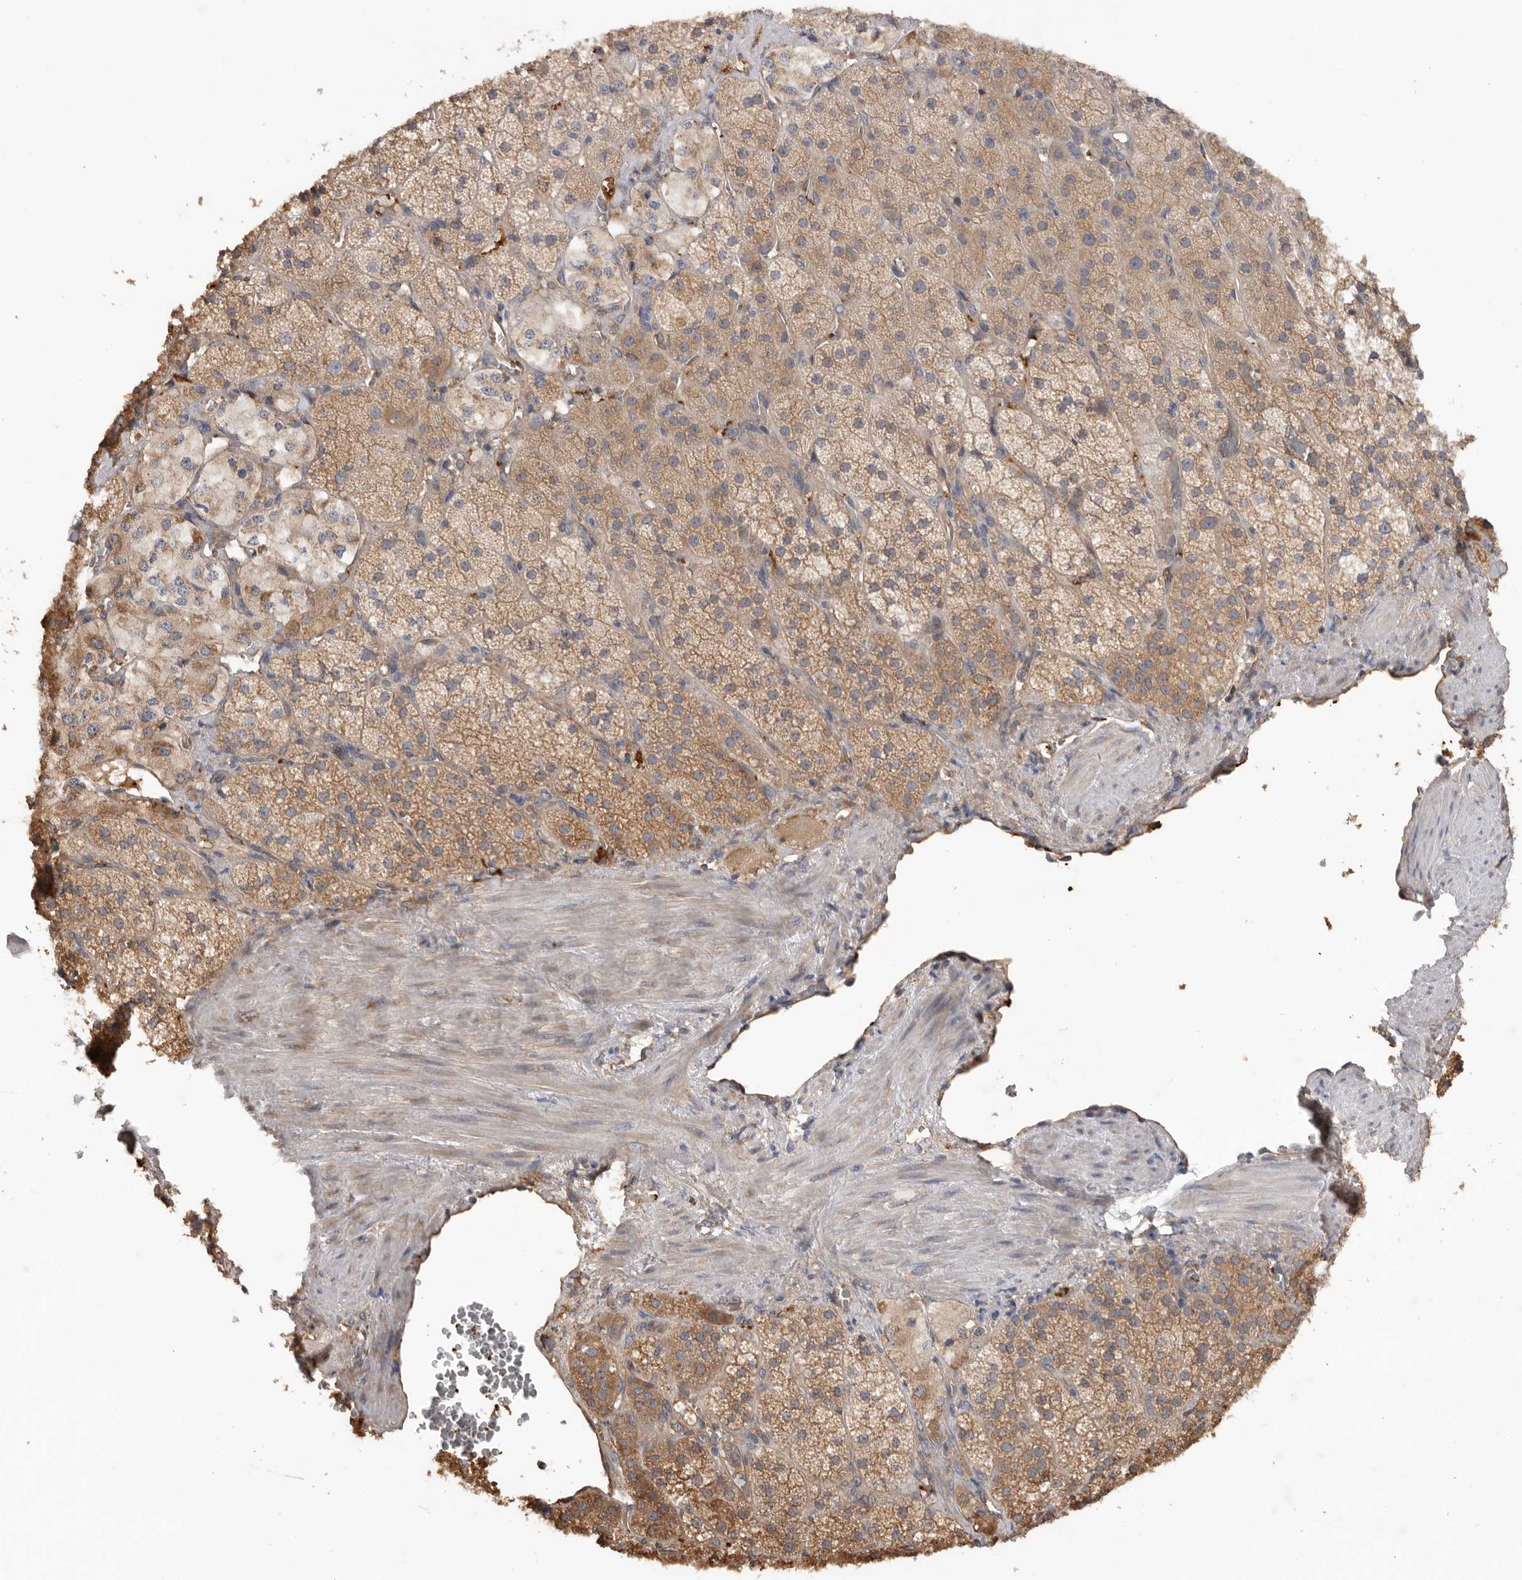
{"staining": {"intensity": "weak", "quantity": ">75%", "location": "cytoplasmic/membranous"}, "tissue": "adrenal gland", "cell_type": "Glandular cells", "image_type": "normal", "snomed": [{"axis": "morphology", "description": "Normal tissue, NOS"}, {"axis": "topography", "description": "Adrenal gland"}], "caption": "A low amount of weak cytoplasmic/membranous staining is seen in about >75% of glandular cells in benign adrenal gland.", "gene": "CDC42BPB", "patient": {"sex": "male", "age": 57}}